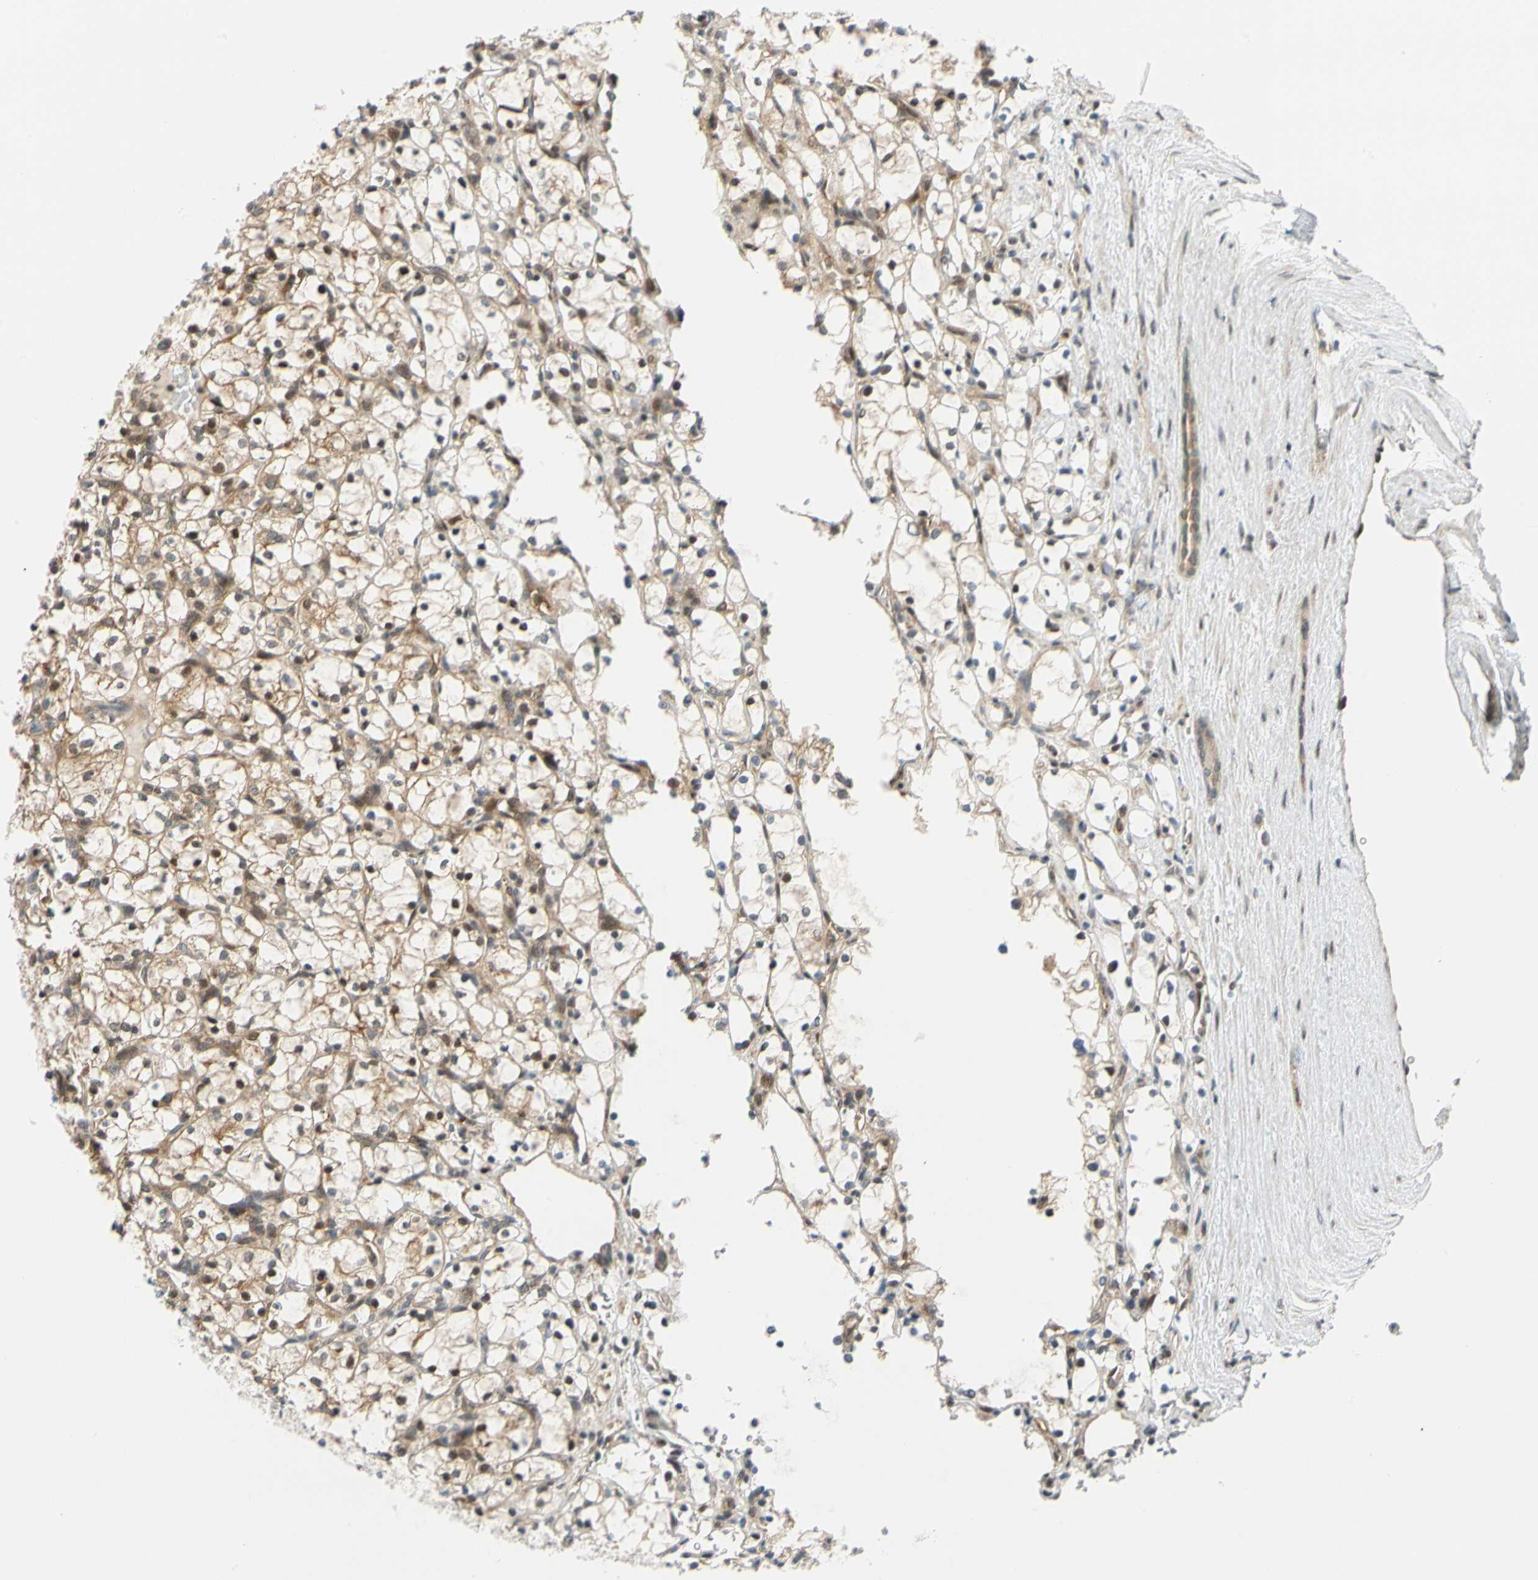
{"staining": {"intensity": "moderate", "quantity": "25%-75%", "location": "cytoplasmic/membranous,nuclear"}, "tissue": "renal cancer", "cell_type": "Tumor cells", "image_type": "cancer", "snomed": [{"axis": "morphology", "description": "Adenocarcinoma, NOS"}, {"axis": "topography", "description": "Kidney"}], "caption": "Protein positivity by IHC reveals moderate cytoplasmic/membranous and nuclear expression in about 25%-75% of tumor cells in adenocarcinoma (renal).", "gene": "MAPK9", "patient": {"sex": "female", "age": 69}}